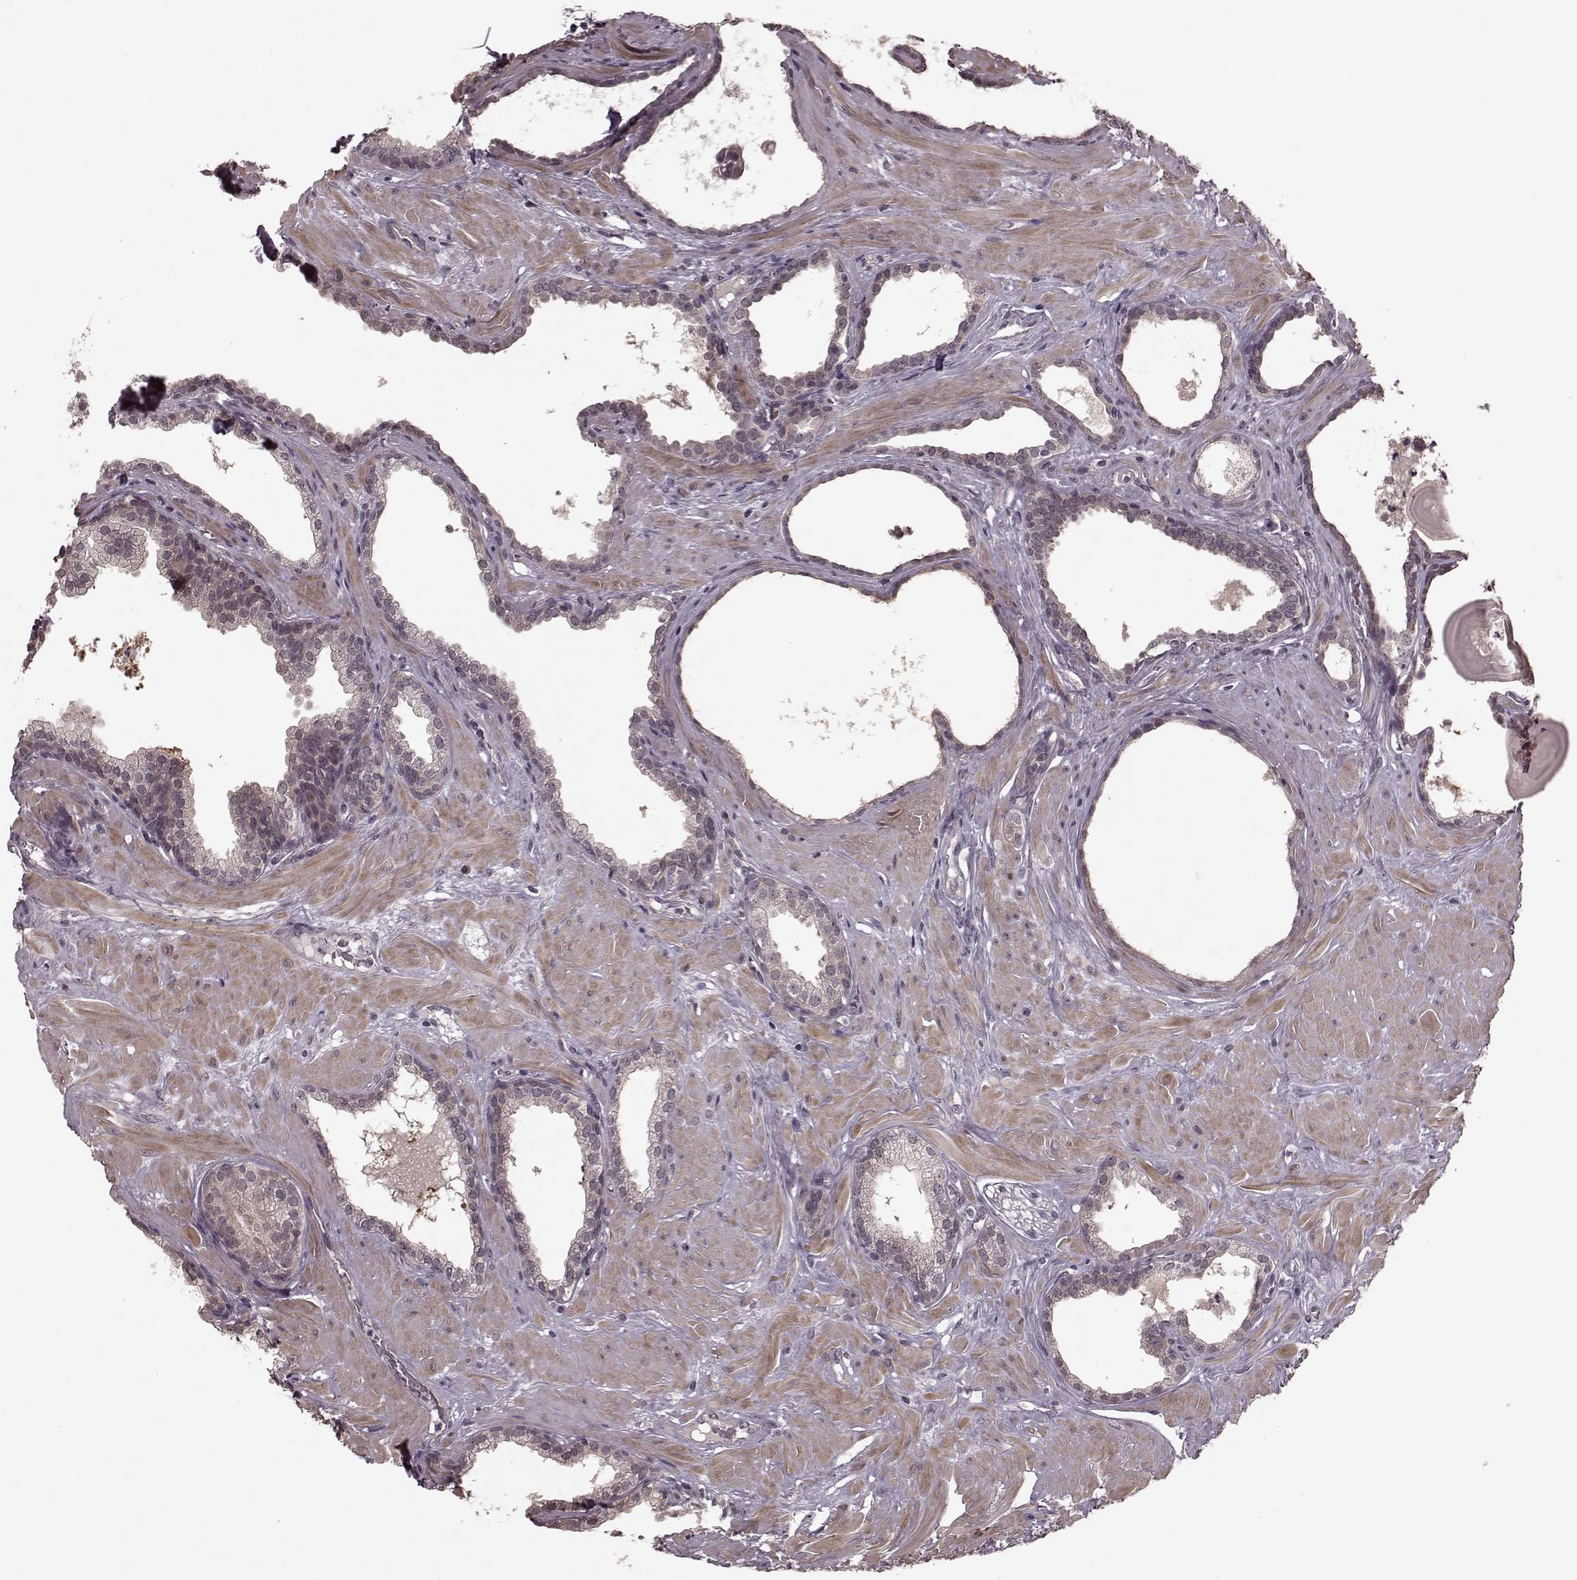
{"staining": {"intensity": "weak", "quantity": ">75%", "location": "cytoplasmic/membranous"}, "tissue": "prostate", "cell_type": "Glandular cells", "image_type": "normal", "snomed": [{"axis": "morphology", "description": "Normal tissue, NOS"}, {"axis": "topography", "description": "Prostate"}], "caption": "Protein expression analysis of normal human prostate reveals weak cytoplasmic/membranous positivity in approximately >75% of glandular cells. (DAB (3,3'-diaminobenzidine) IHC, brown staining for protein, blue staining for nuclei).", "gene": "PLCB4", "patient": {"sex": "male", "age": 48}}